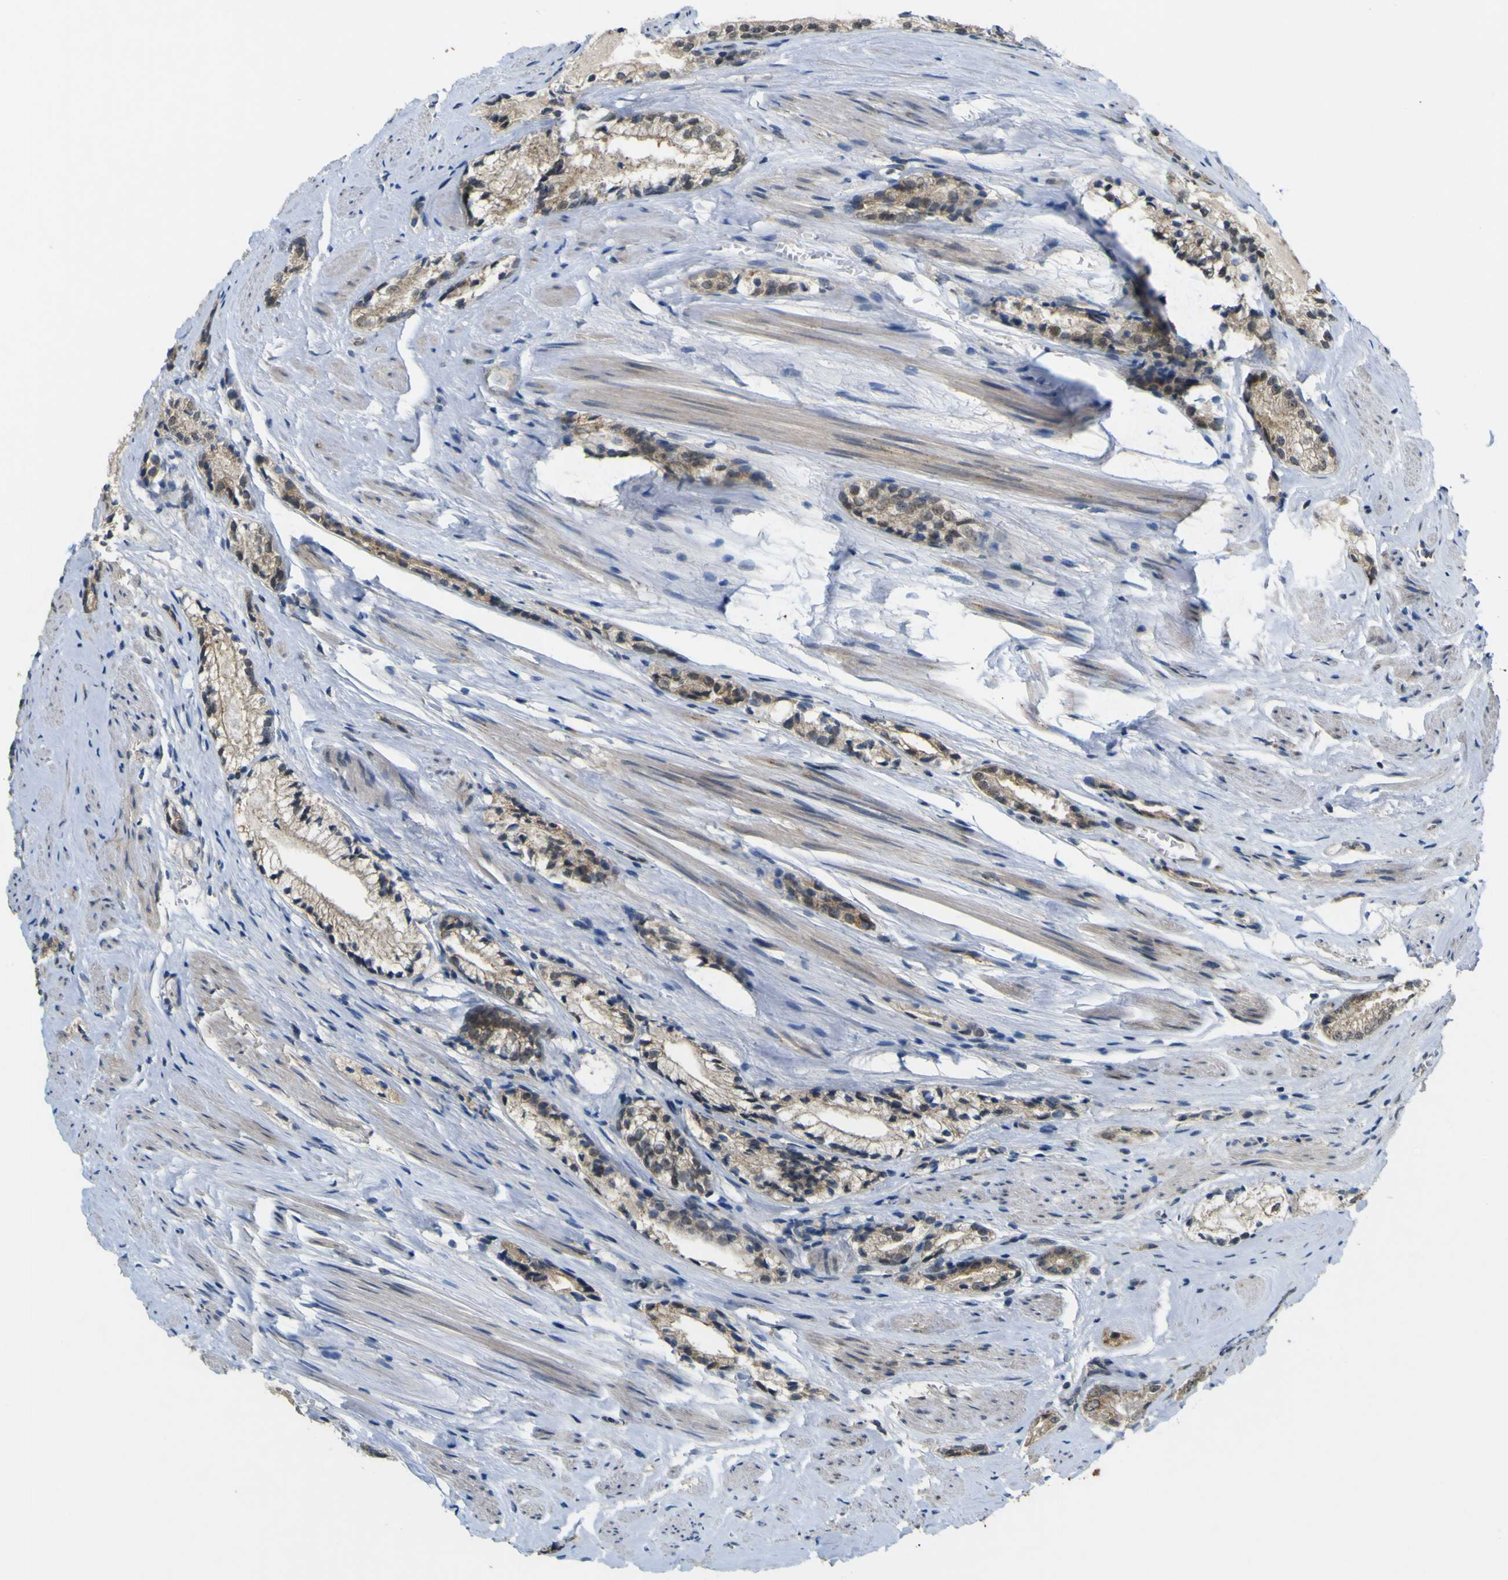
{"staining": {"intensity": "weak", "quantity": "25%-75%", "location": "cytoplasmic/membranous"}, "tissue": "prostate cancer", "cell_type": "Tumor cells", "image_type": "cancer", "snomed": [{"axis": "morphology", "description": "Adenocarcinoma, Low grade"}, {"axis": "topography", "description": "Prostate"}], "caption": "Protein staining shows weak cytoplasmic/membranous expression in approximately 25%-75% of tumor cells in adenocarcinoma (low-grade) (prostate). (DAB (3,3'-diaminobenzidine) IHC with brightfield microscopy, high magnification).", "gene": "IGF2R", "patient": {"sex": "male", "age": 60}}